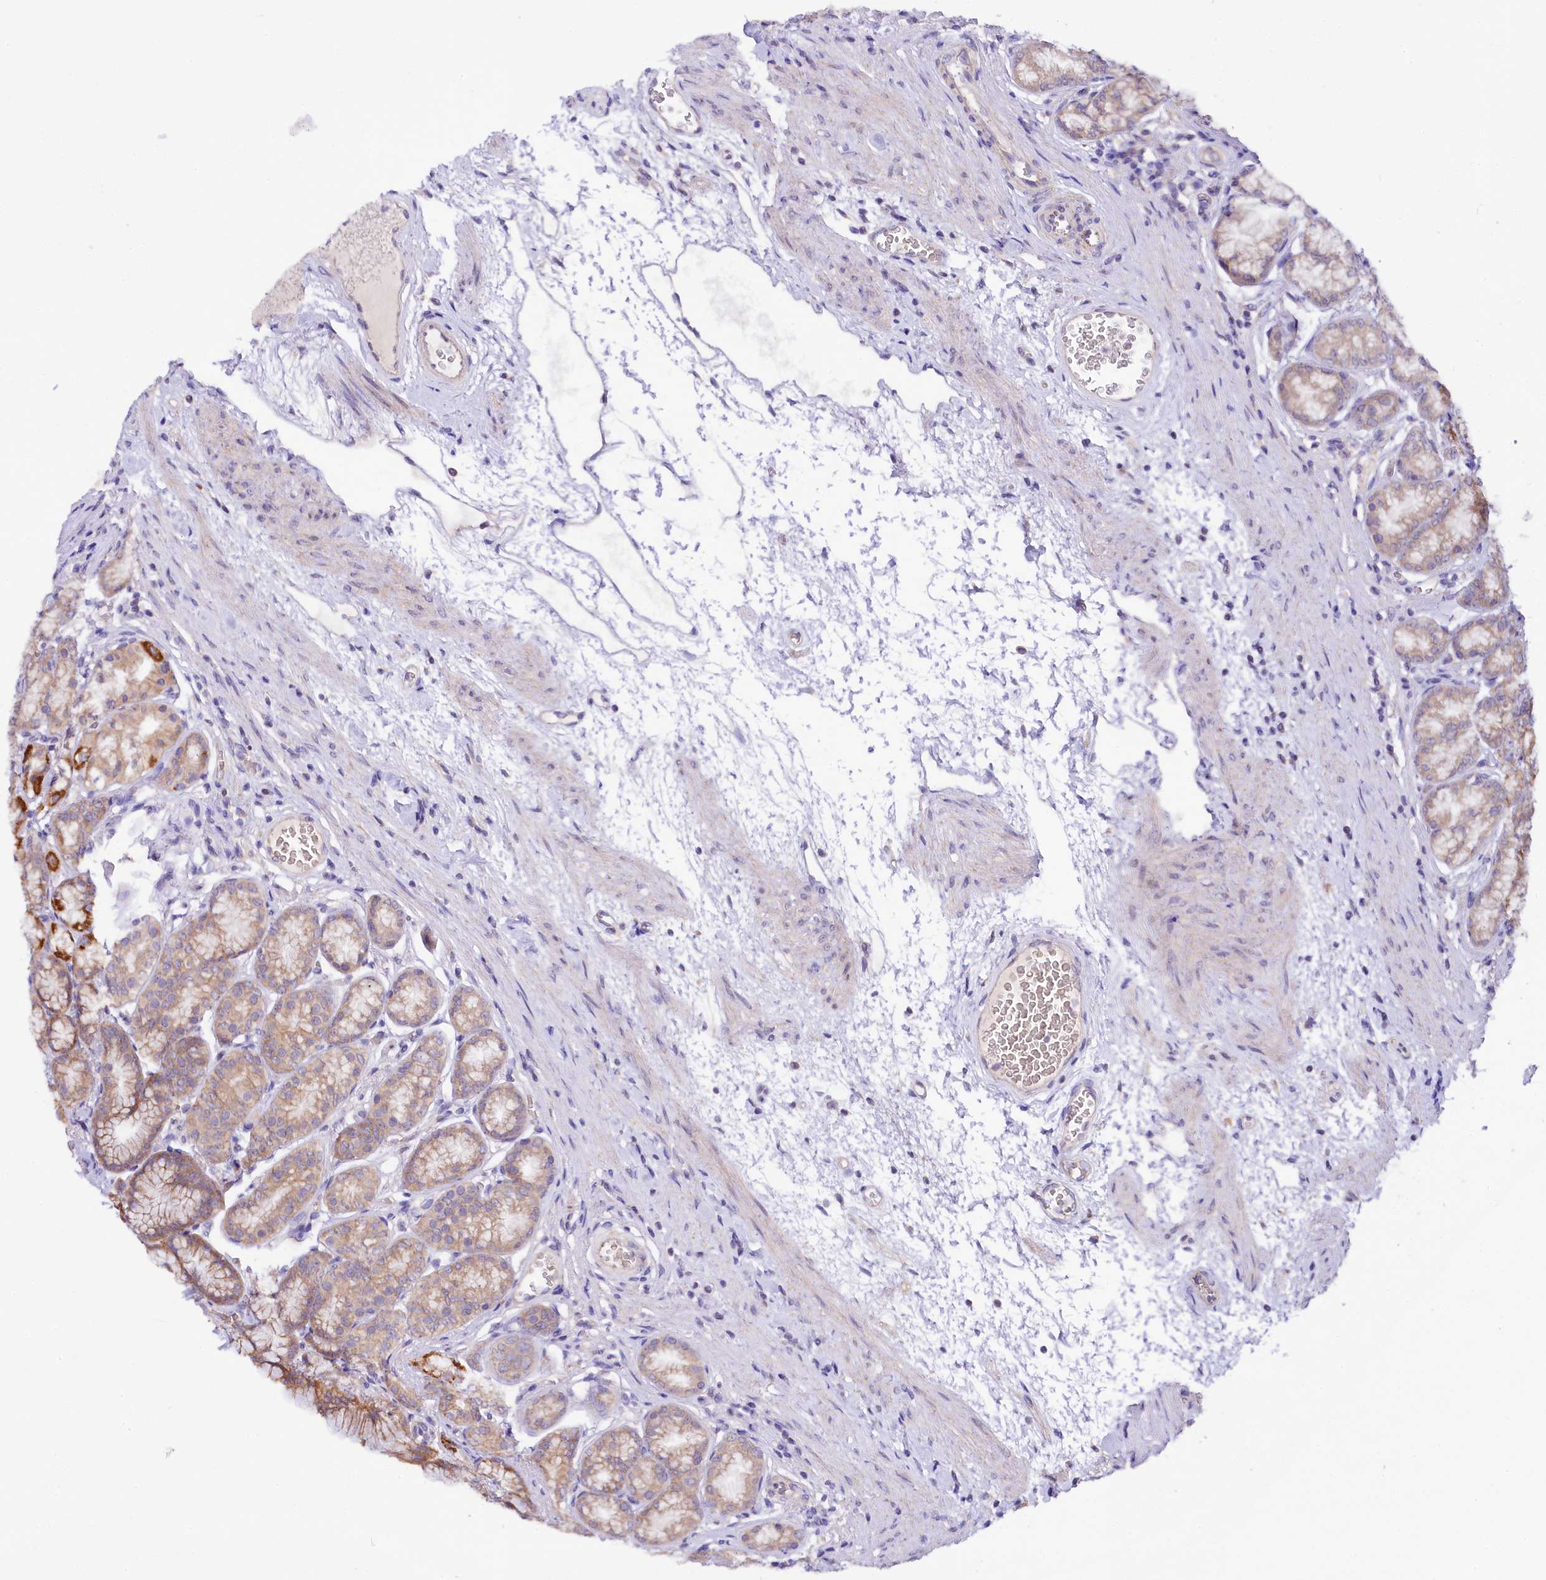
{"staining": {"intensity": "moderate", "quantity": "25%-75%", "location": "cytoplasmic/membranous"}, "tissue": "stomach", "cell_type": "Glandular cells", "image_type": "normal", "snomed": [{"axis": "morphology", "description": "Normal tissue, NOS"}, {"axis": "morphology", "description": "Adenocarcinoma, NOS"}, {"axis": "morphology", "description": "Adenocarcinoma, High grade"}, {"axis": "topography", "description": "Stomach, upper"}, {"axis": "topography", "description": "Stomach"}], "caption": "Unremarkable stomach exhibits moderate cytoplasmic/membranous staining in approximately 25%-75% of glandular cells.", "gene": "CEP295", "patient": {"sex": "female", "age": 65}}